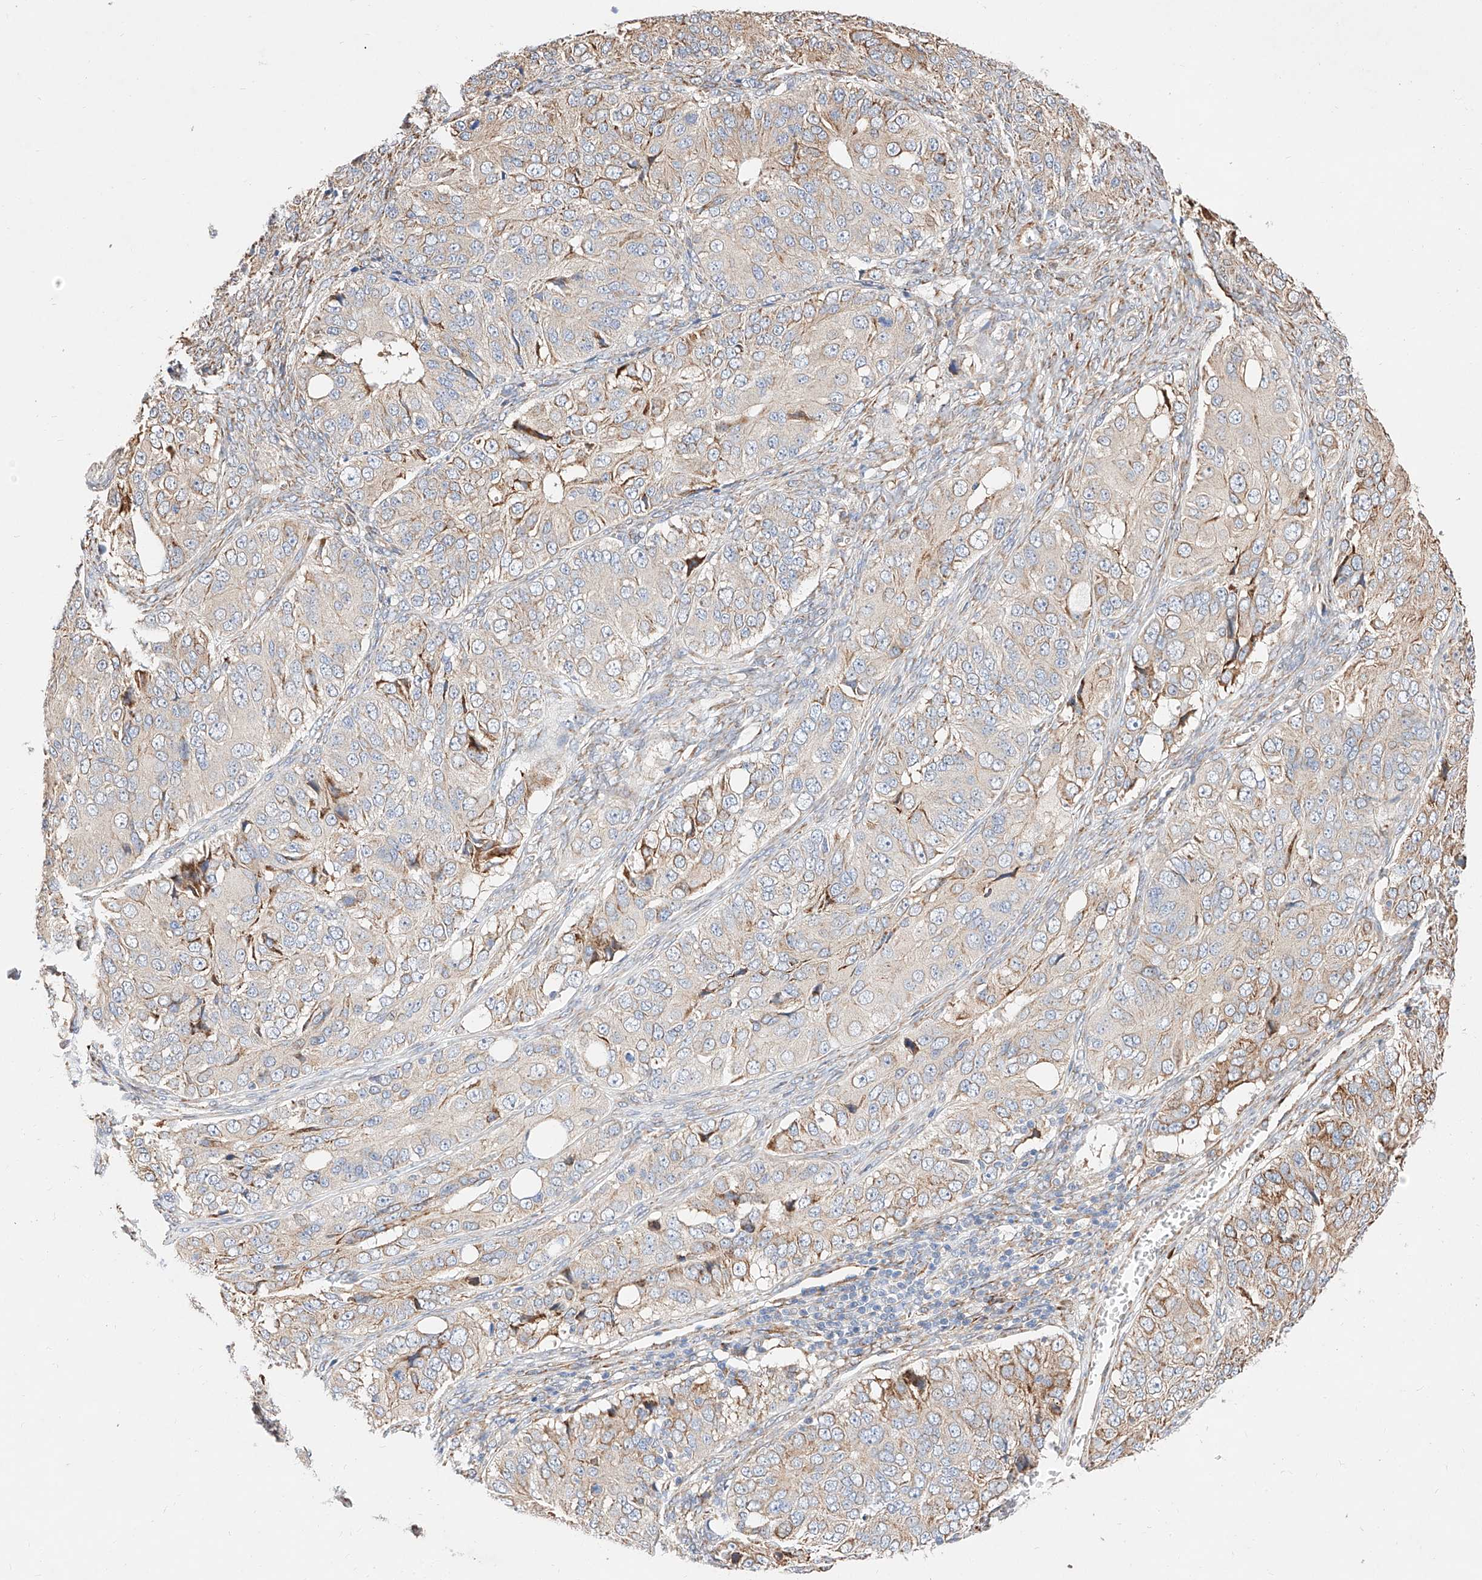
{"staining": {"intensity": "weak", "quantity": "<25%", "location": "cytoplasmic/membranous"}, "tissue": "ovarian cancer", "cell_type": "Tumor cells", "image_type": "cancer", "snomed": [{"axis": "morphology", "description": "Carcinoma, endometroid"}, {"axis": "topography", "description": "Ovary"}], "caption": "Tumor cells show no significant protein positivity in endometroid carcinoma (ovarian). (Immunohistochemistry (ihc), brightfield microscopy, high magnification).", "gene": "ATP9B", "patient": {"sex": "female", "age": 51}}